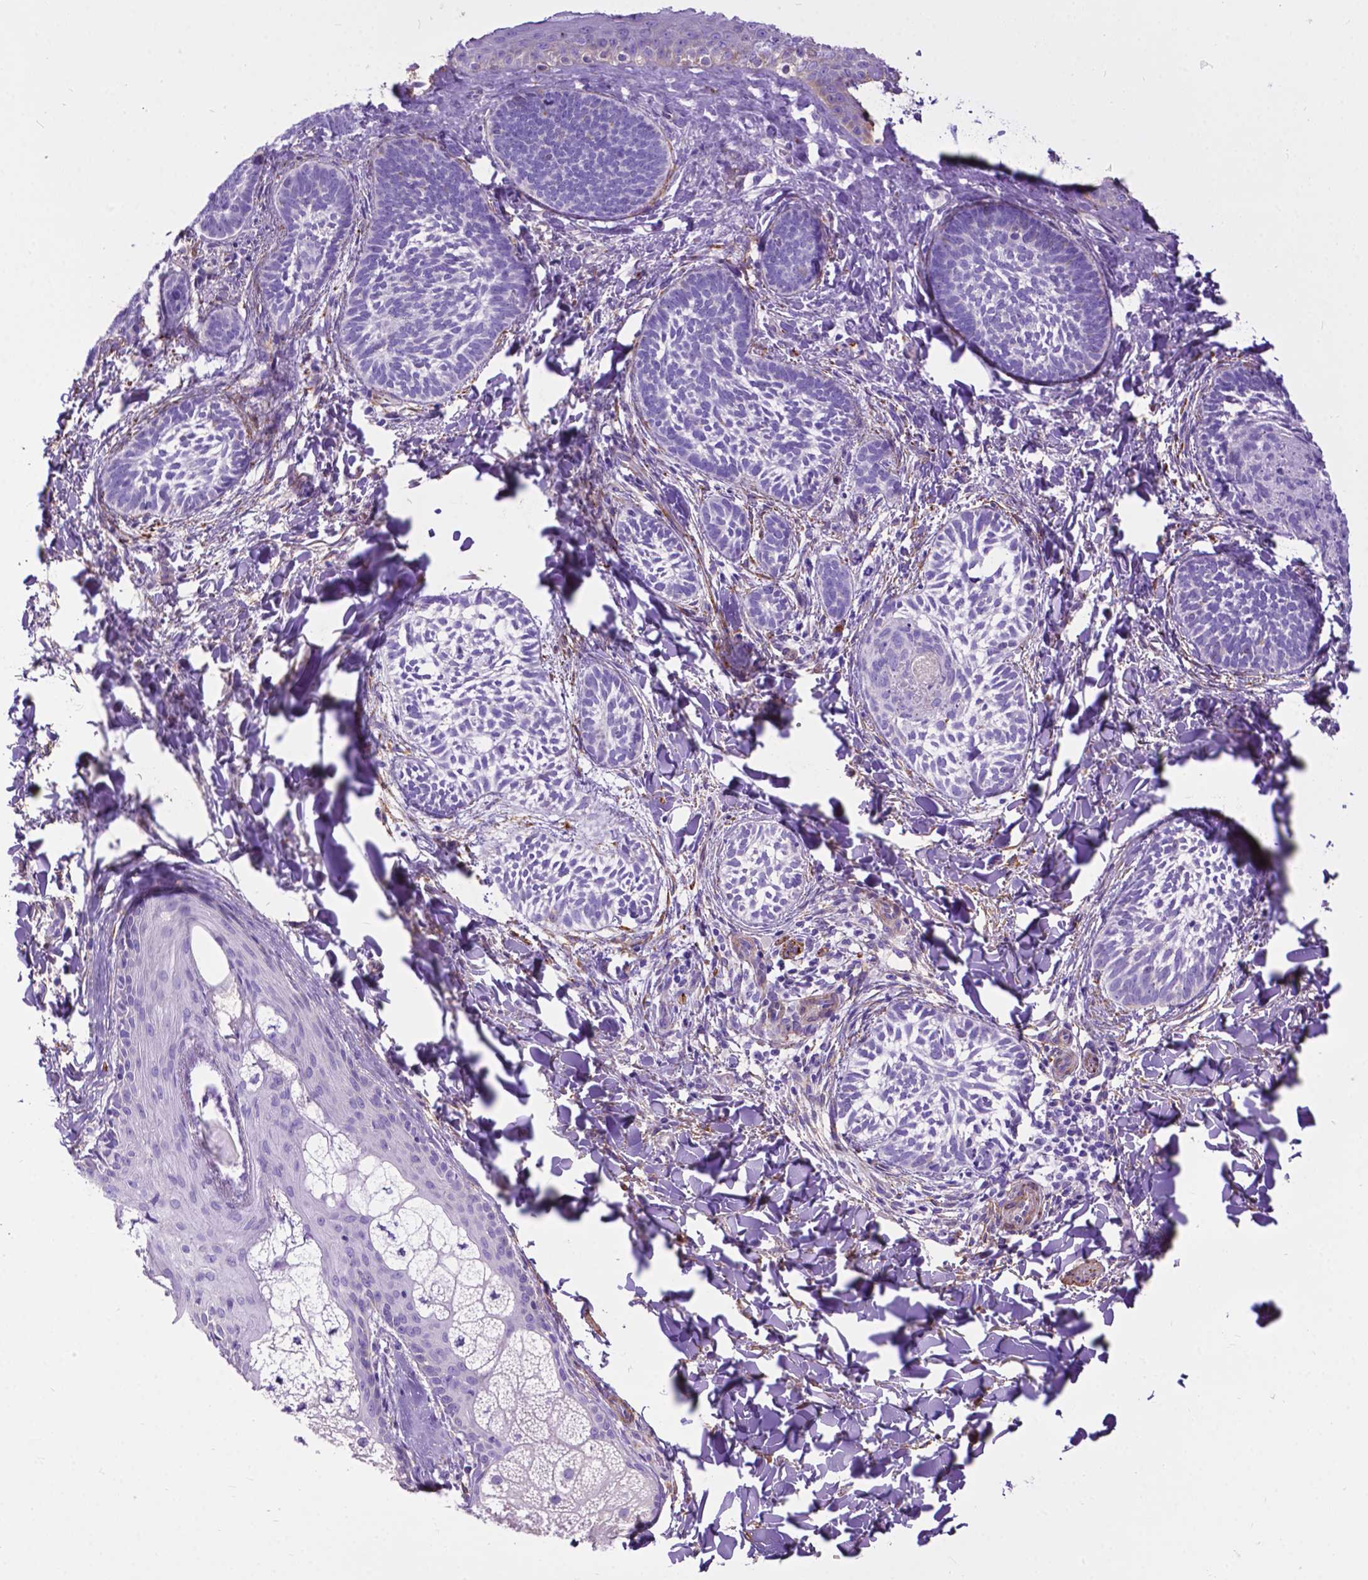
{"staining": {"intensity": "negative", "quantity": "none", "location": "none"}, "tissue": "skin cancer", "cell_type": "Tumor cells", "image_type": "cancer", "snomed": [{"axis": "morphology", "description": "Normal tissue, NOS"}, {"axis": "morphology", "description": "Basal cell carcinoma"}, {"axis": "topography", "description": "Skin"}], "caption": "There is no significant positivity in tumor cells of basal cell carcinoma (skin).", "gene": "PCDHA12", "patient": {"sex": "male", "age": 46}}